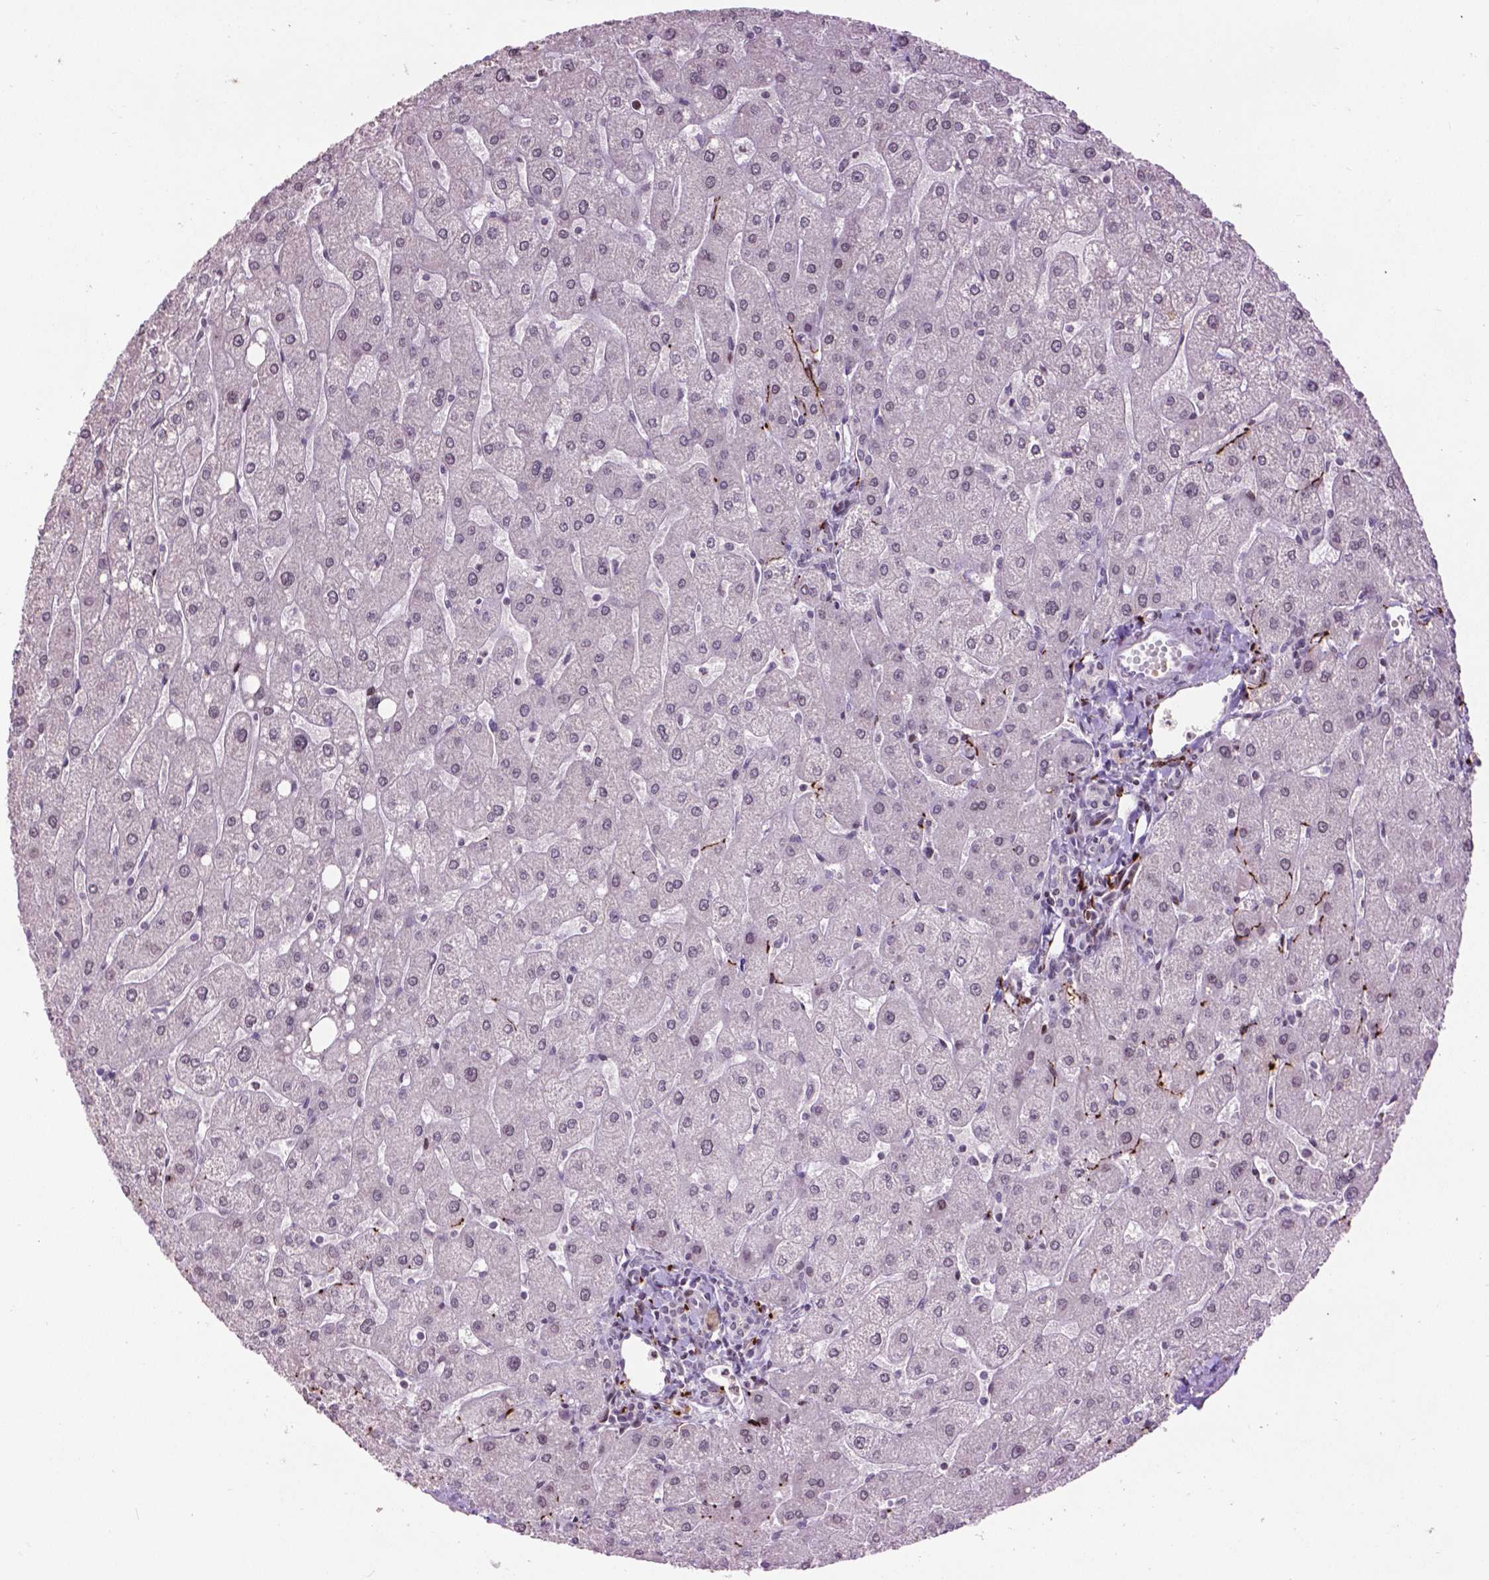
{"staining": {"intensity": "negative", "quantity": "none", "location": "none"}, "tissue": "liver", "cell_type": "Cholangiocytes", "image_type": "normal", "snomed": [{"axis": "morphology", "description": "Normal tissue, NOS"}, {"axis": "topography", "description": "Liver"}], "caption": "The photomicrograph demonstrates no staining of cholangiocytes in benign liver. (DAB (3,3'-diaminobenzidine) IHC visualized using brightfield microscopy, high magnification).", "gene": "TH", "patient": {"sex": "male", "age": 67}}